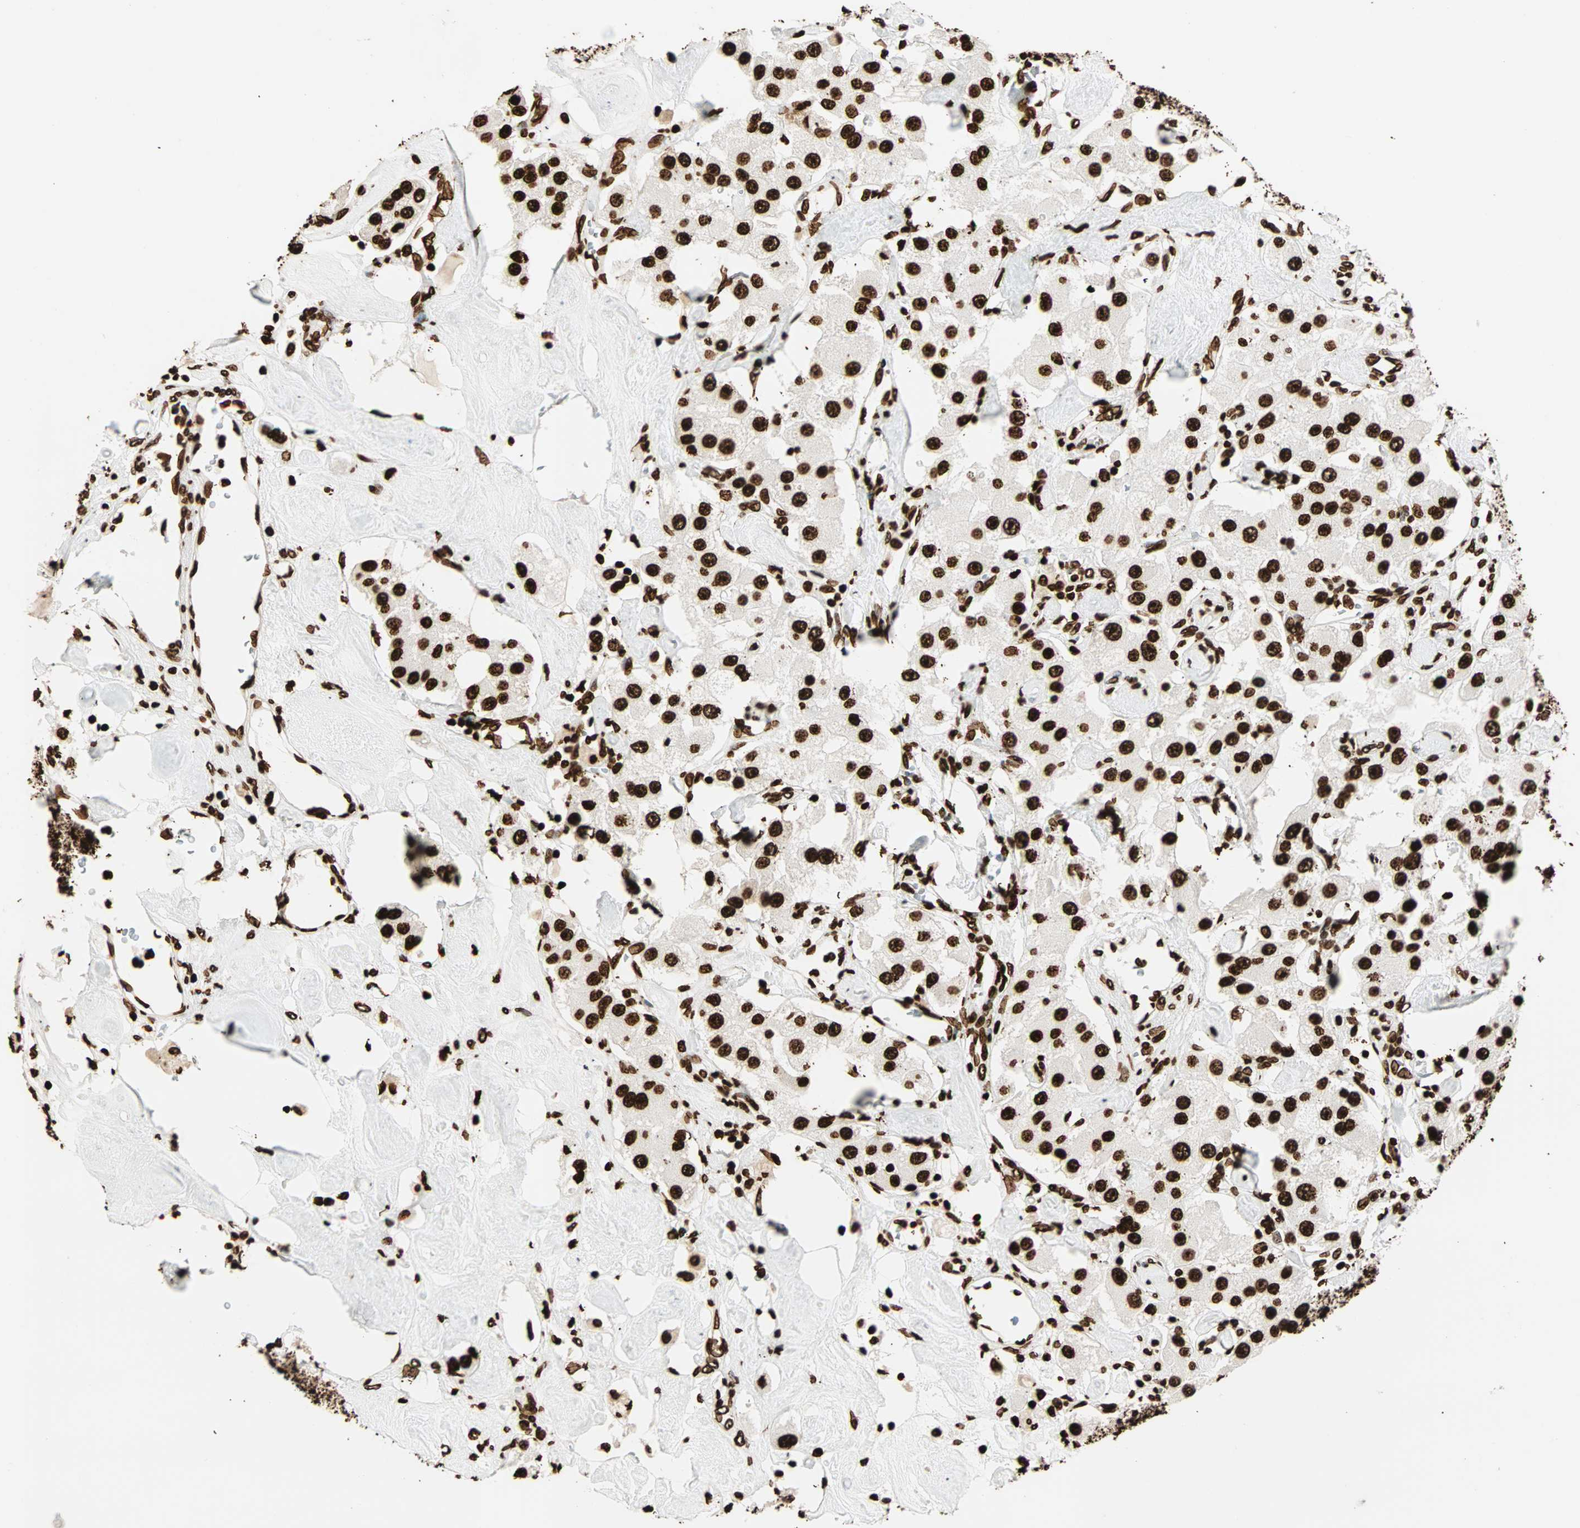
{"staining": {"intensity": "strong", "quantity": ">75%", "location": "nuclear"}, "tissue": "carcinoid", "cell_type": "Tumor cells", "image_type": "cancer", "snomed": [{"axis": "morphology", "description": "Carcinoid, malignant, NOS"}, {"axis": "topography", "description": "Pancreas"}], "caption": "Immunohistochemistry photomicrograph of human malignant carcinoid stained for a protein (brown), which reveals high levels of strong nuclear staining in approximately >75% of tumor cells.", "gene": "GLI2", "patient": {"sex": "male", "age": 41}}